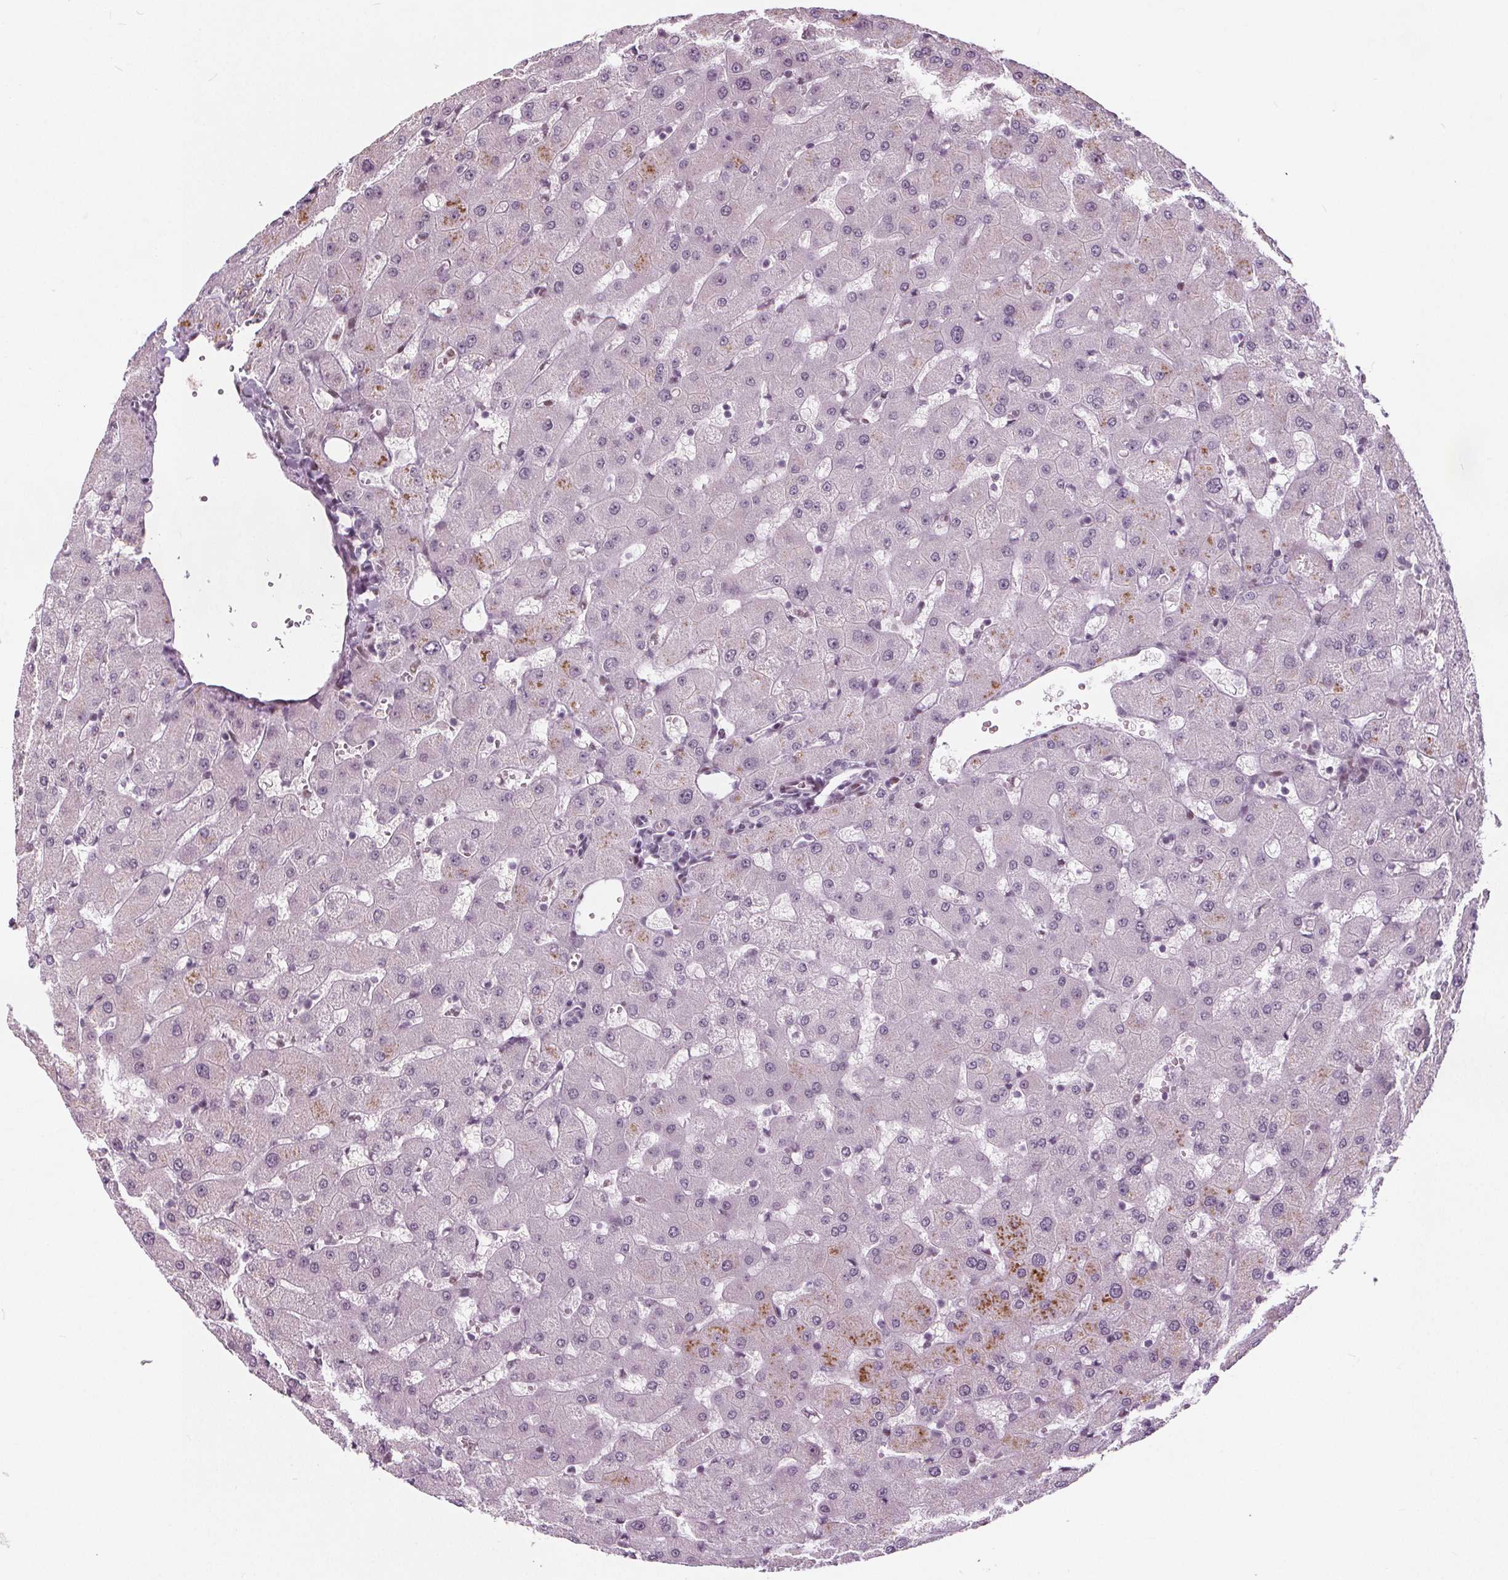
{"staining": {"intensity": "negative", "quantity": "none", "location": "none"}, "tissue": "liver", "cell_type": "Cholangiocytes", "image_type": "normal", "snomed": [{"axis": "morphology", "description": "Normal tissue, NOS"}, {"axis": "topography", "description": "Liver"}], "caption": "A photomicrograph of human liver is negative for staining in cholangiocytes.", "gene": "TAF6L", "patient": {"sex": "female", "age": 63}}